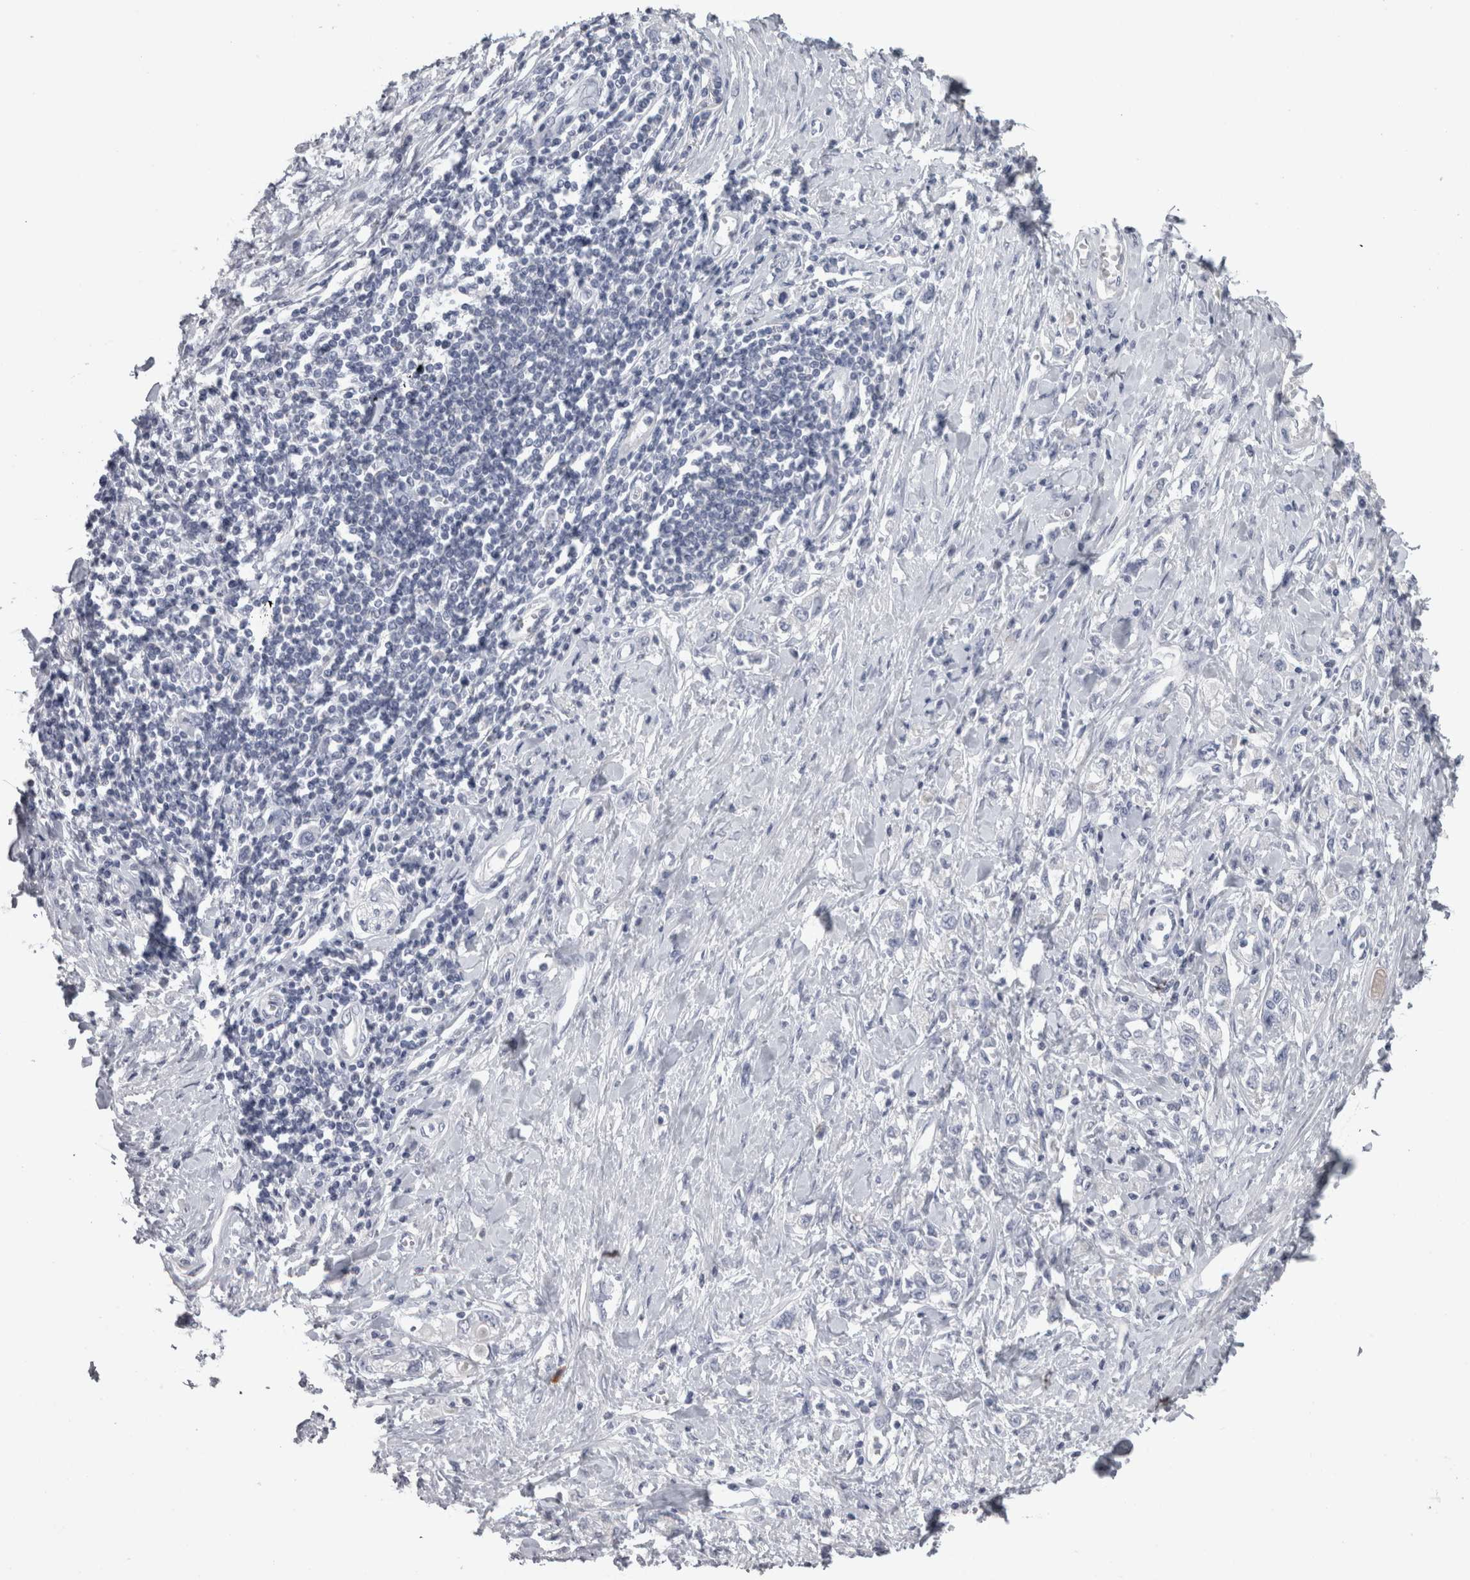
{"staining": {"intensity": "negative", "quantity": "none", "location": "none"}, "tissue": "stomach cancer", "cell_type": "Tumor cells", "image_type": "cancer", "snomed": [{"axis": "morphology", "description": "Adenocarcinoma, NOS"}, {"axis": "topography", "description": "Stomach"}], "caption": "High power microscopy image of an immunohistochemistry (IHC) photomicrograph of adenocarcinoma (stomach), revealing no significant expression in tumor cells.", "gene": "TCAP", "patient": {"sex": "female", "age": 76}}